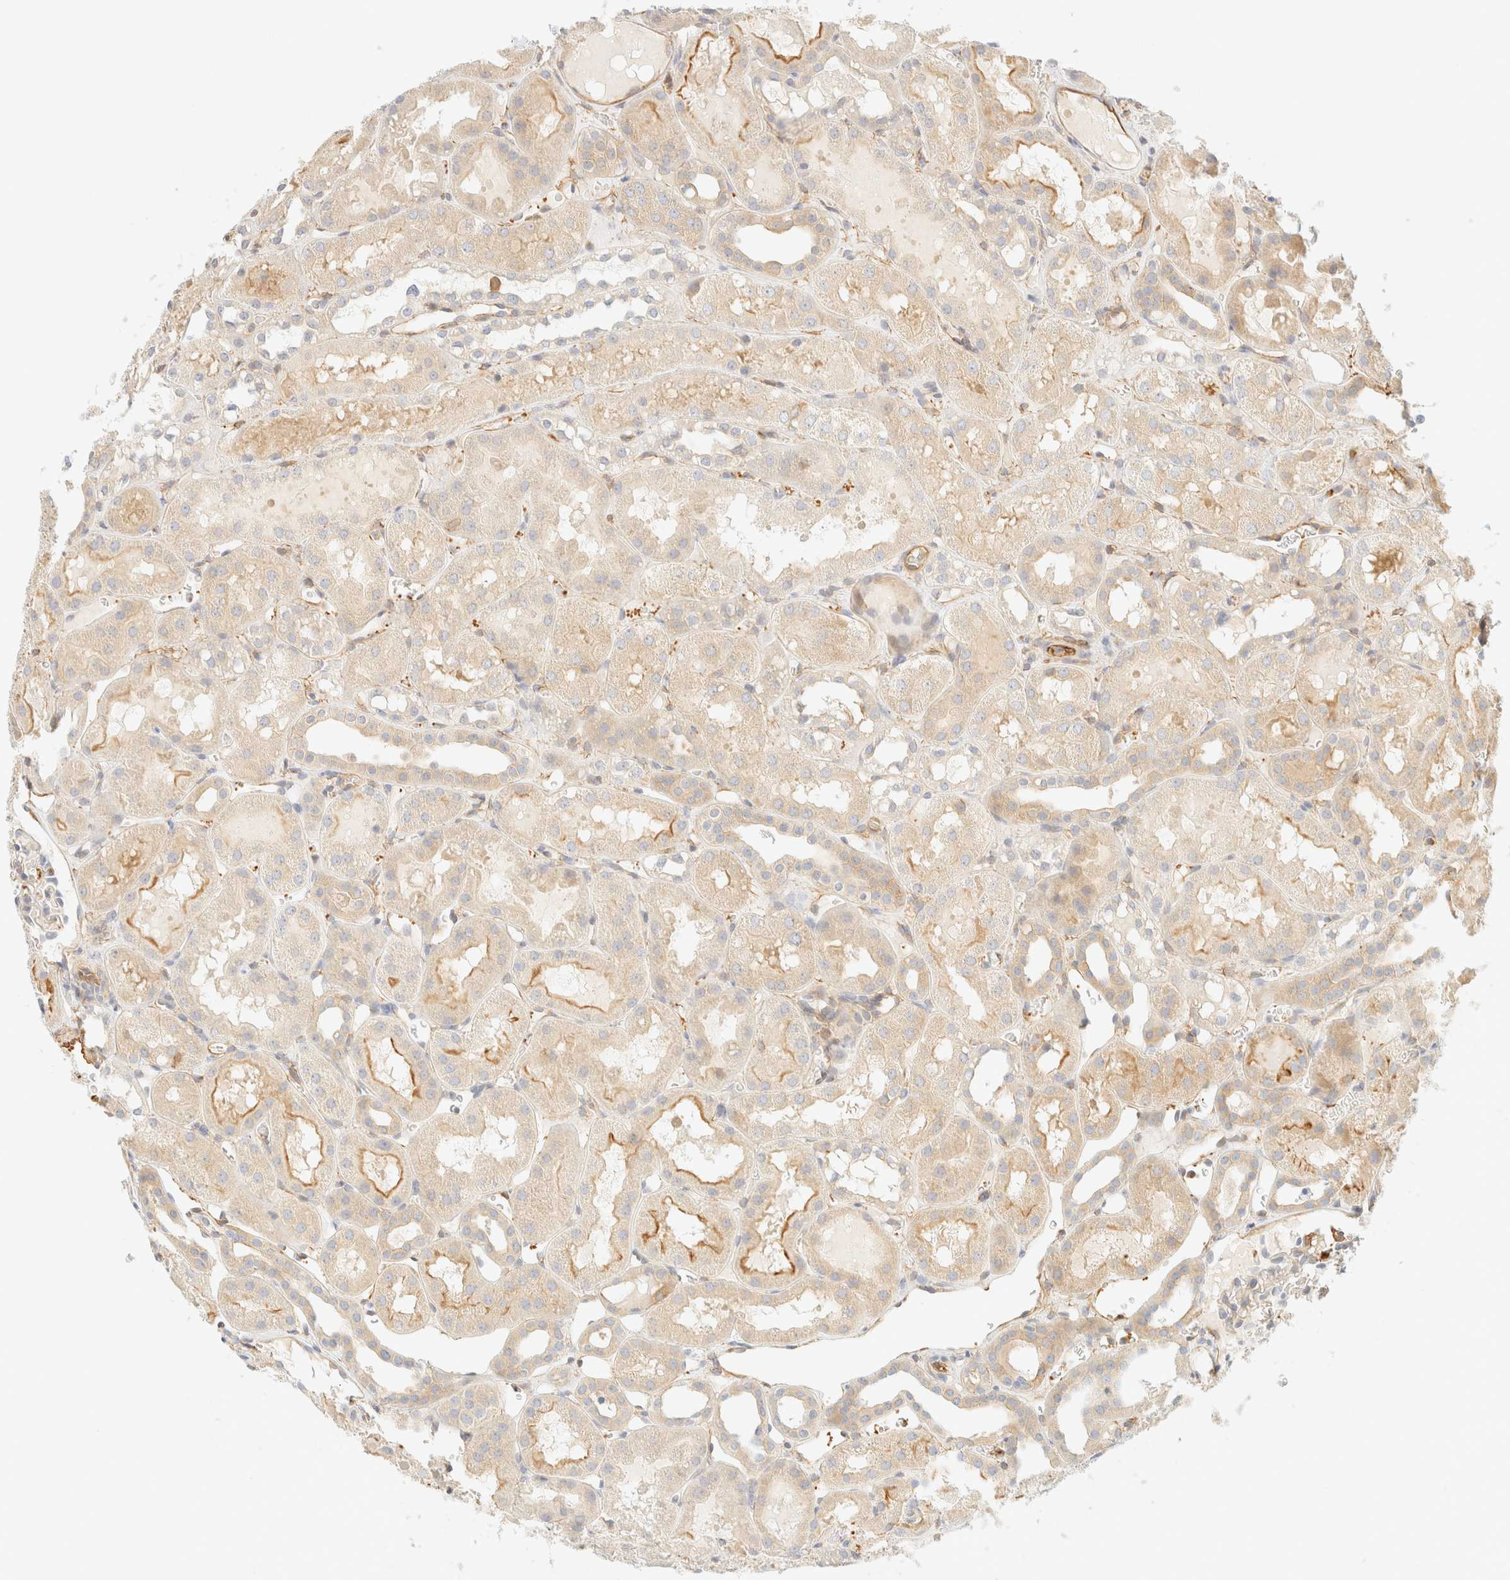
{"staining": {"intensity": "moderate", "quantity": "<25%", "location": "cytoplasmic/membranous"}, "tissue": "kidney", "cell_type": "Cells in glomeruli", "image_type": "normal", "snomed": [{"axis": "morphology", "description": "Normal tissue, NOS"}, {"axis": "topography", "description": "Kidney"}, {"axis": "topography", "description": "Urinary bladder"}], "caption": "Cells in glomeruli reveal low levels of moderate cytoplasmic/membranous expression in approximately <25% of cells in benign human kidney. The staining was performed using DAB (3,3'-diaminobenzidine), with brown indicating positive protein expression. Nuclei are stained blue with hematoxylin.", "gene": "OTOP2", "patient": {"sex": "male", "age": 16}}